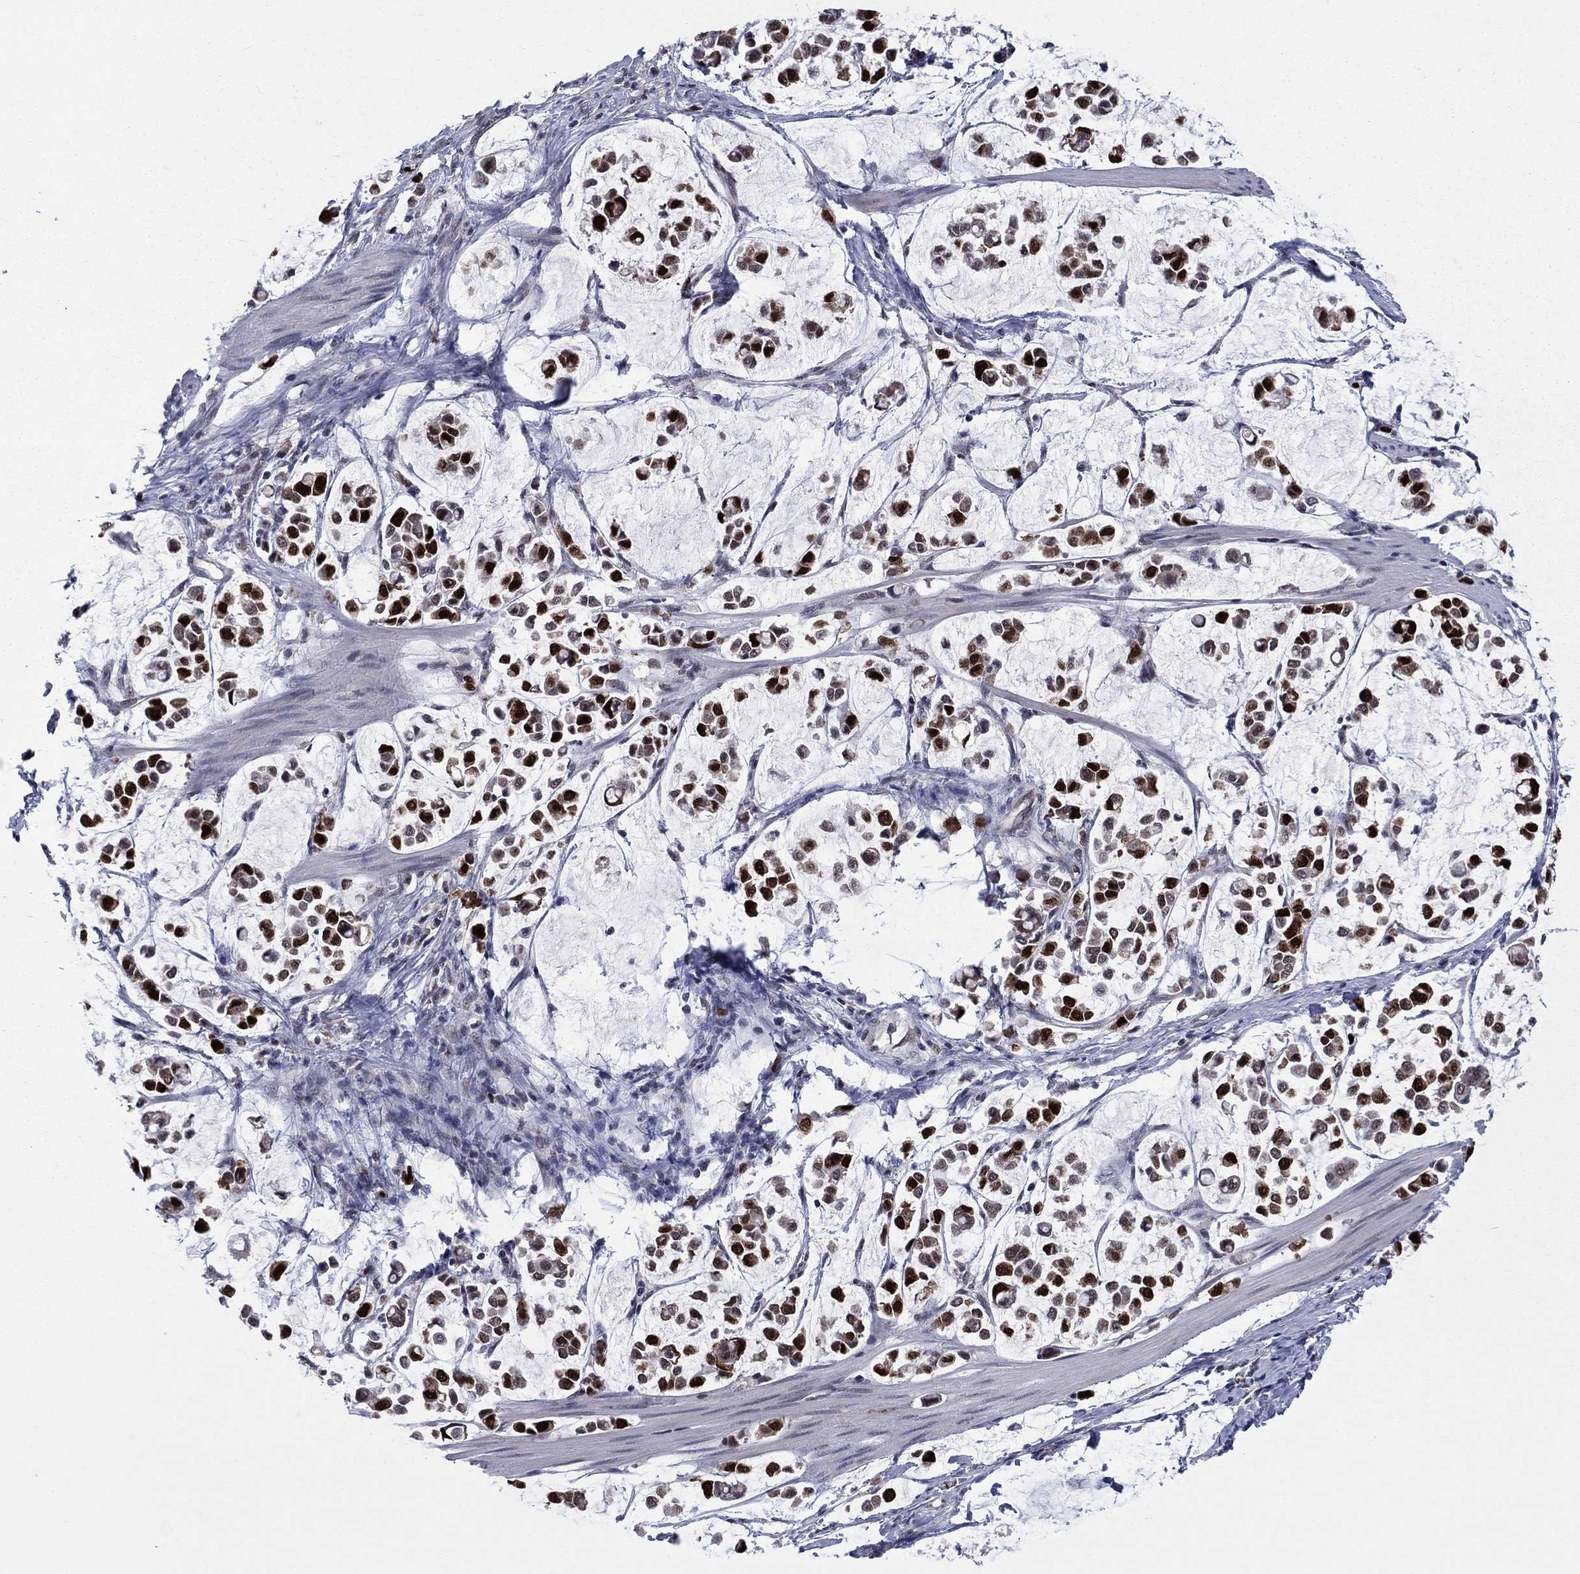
{"staining": {"intensity": "strong", "quantity": ">75%", "location": "nuclear"}, "tissue": "stomach cancer", "cell_type": "Tumor cells", "image_type": "cancer", "snomed": [{"axis": "morphology", "description": "Adenocarcinoma, NOS"}, {"axis": "topography", "description": "Stomach"}], "caption": "Stomach adenocarcinoma tissue reveals strong nuclear positivity in about >75% of tumor cells", "gene": "CDCA5", "patient": {"sex": "male", "age": 82}}